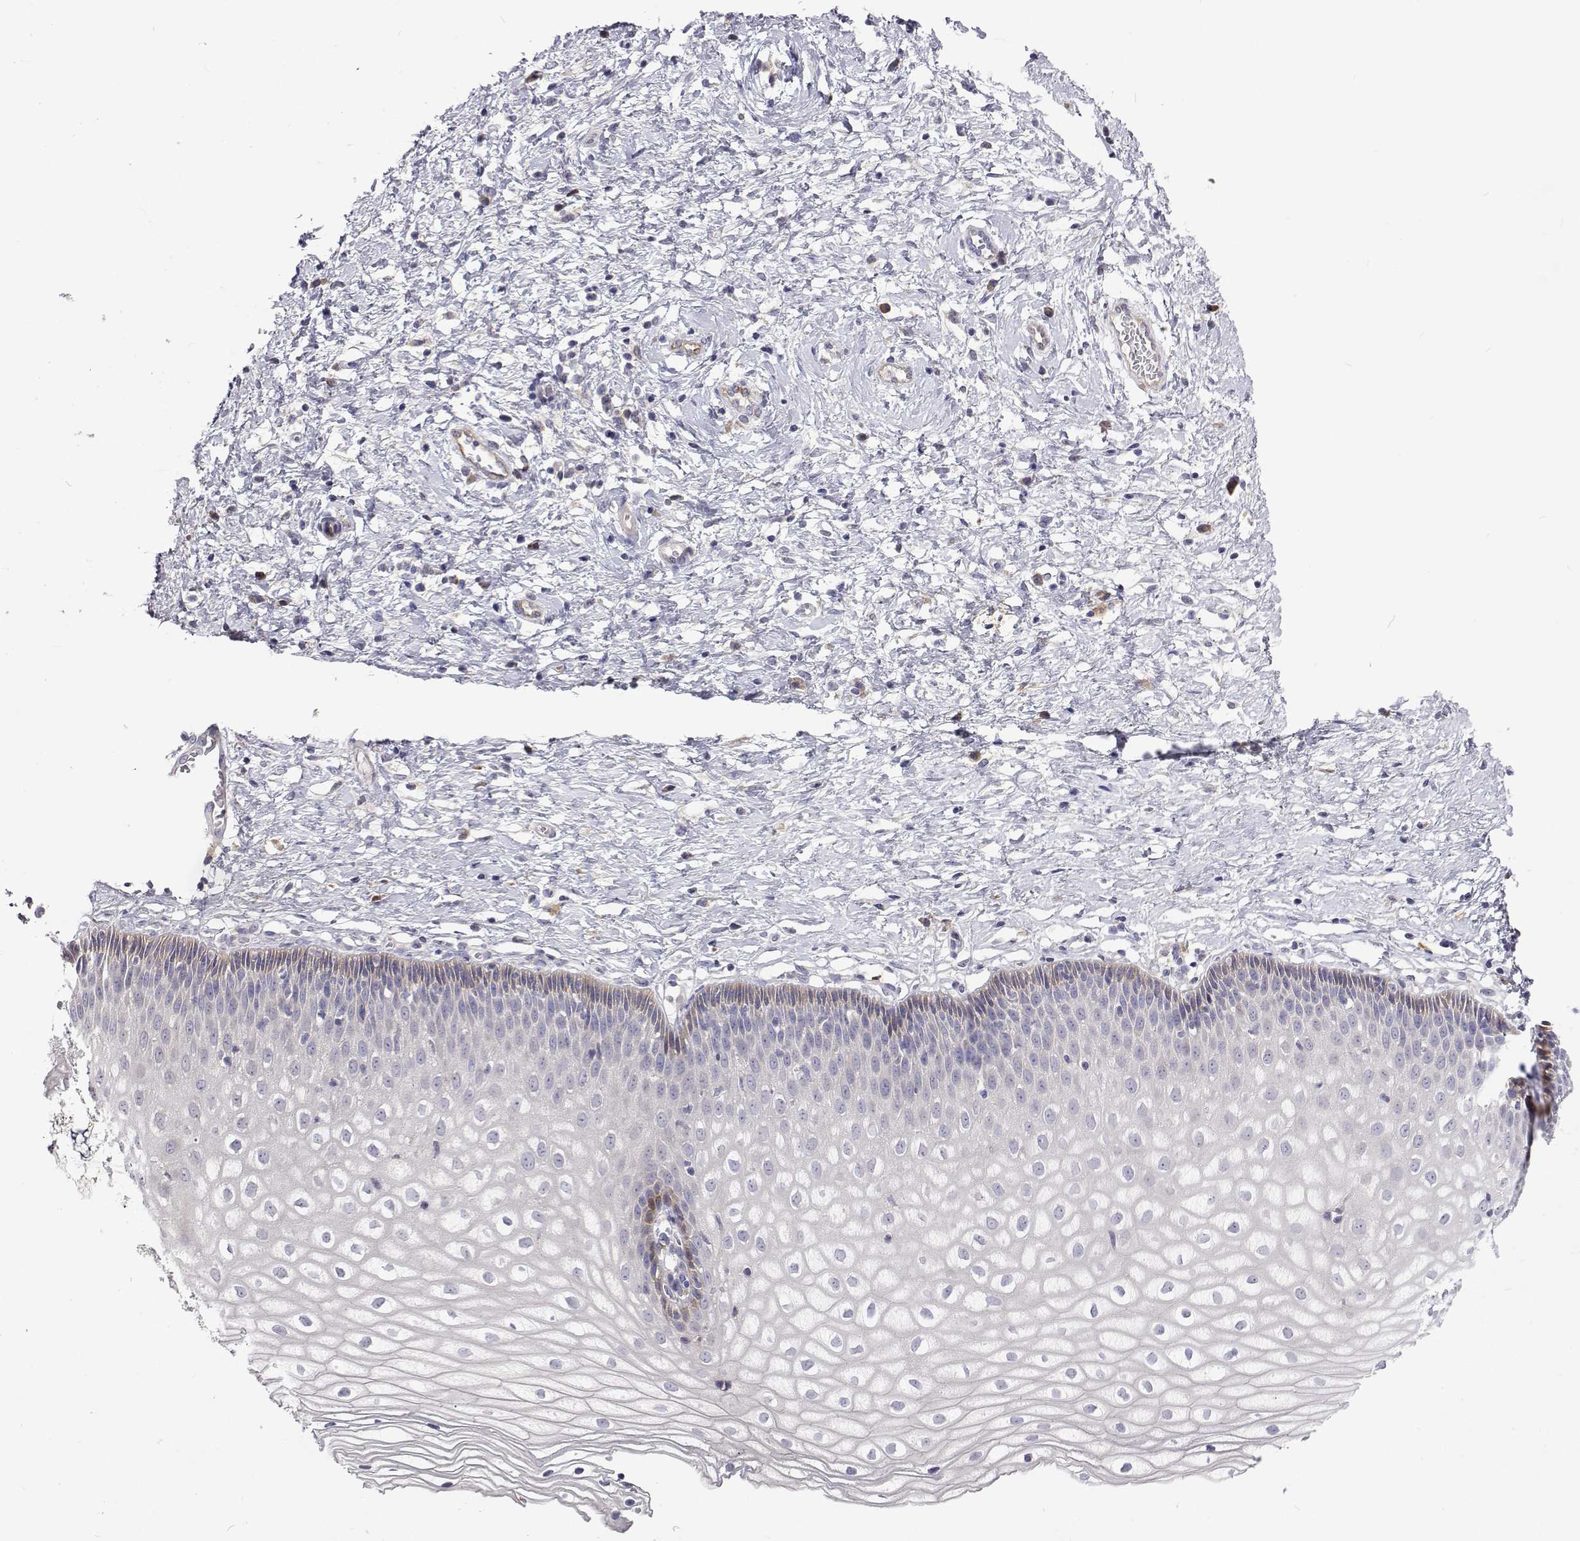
{"staining": {"intensity": "negative", "quantity": "none", "location": "none"}, "tissue": "cervix", "cell_type": "Glandular cells", "image_type": "normal", "snomed": [{"axis": "morphology", "description": "Normal tissue, NOS"}, {"axis": "topography", "description": "Cervix"}], "caption": "This is a histopathology image of IHC staining of unremarkable cervix, which shows no staining in glandular cells. (Brightfield microscopy of DAB IHC at high magnification).", "gene": "NPR3", "patient": {"sex": "female", "age": 36}}